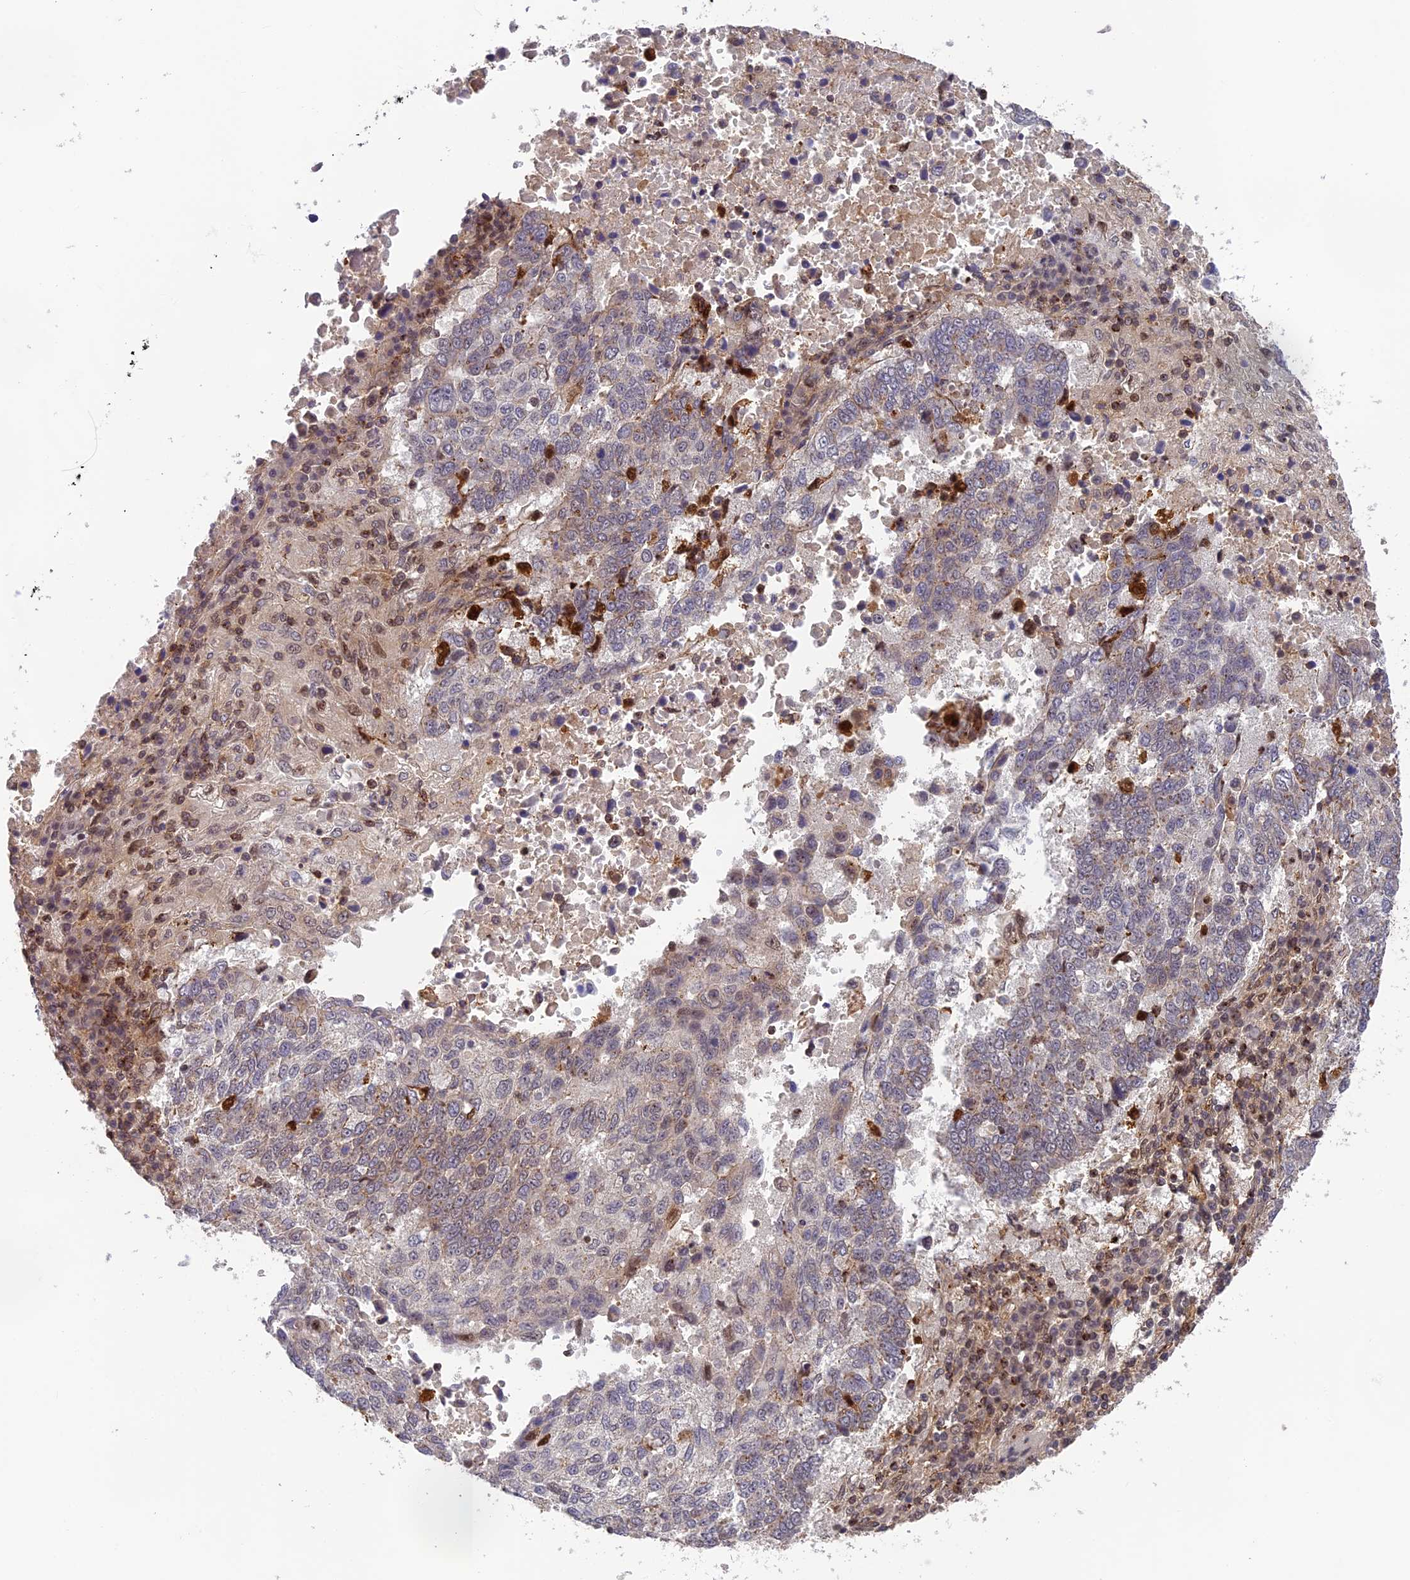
{"staining": {"intensity": "negative", "quantity": "none", "location": "none"}, "tissue": "lung cancer", "cell_type": "Tumor cells", "image_type": "cancer", "snomed": [{"axis": "morphology", "description": "Squamous cell carcinoma, NOS"}, {"axis": "topography", "description": "Lung"}], "caption": "DAB (3,3'-diaminobenzidine) immunohistochemical staining of lung squamous cell carcinoma displays no significant expression in tumor cells.", "gene": "OSBPL1A", "patient": {"sex": "male", "age": 73}}